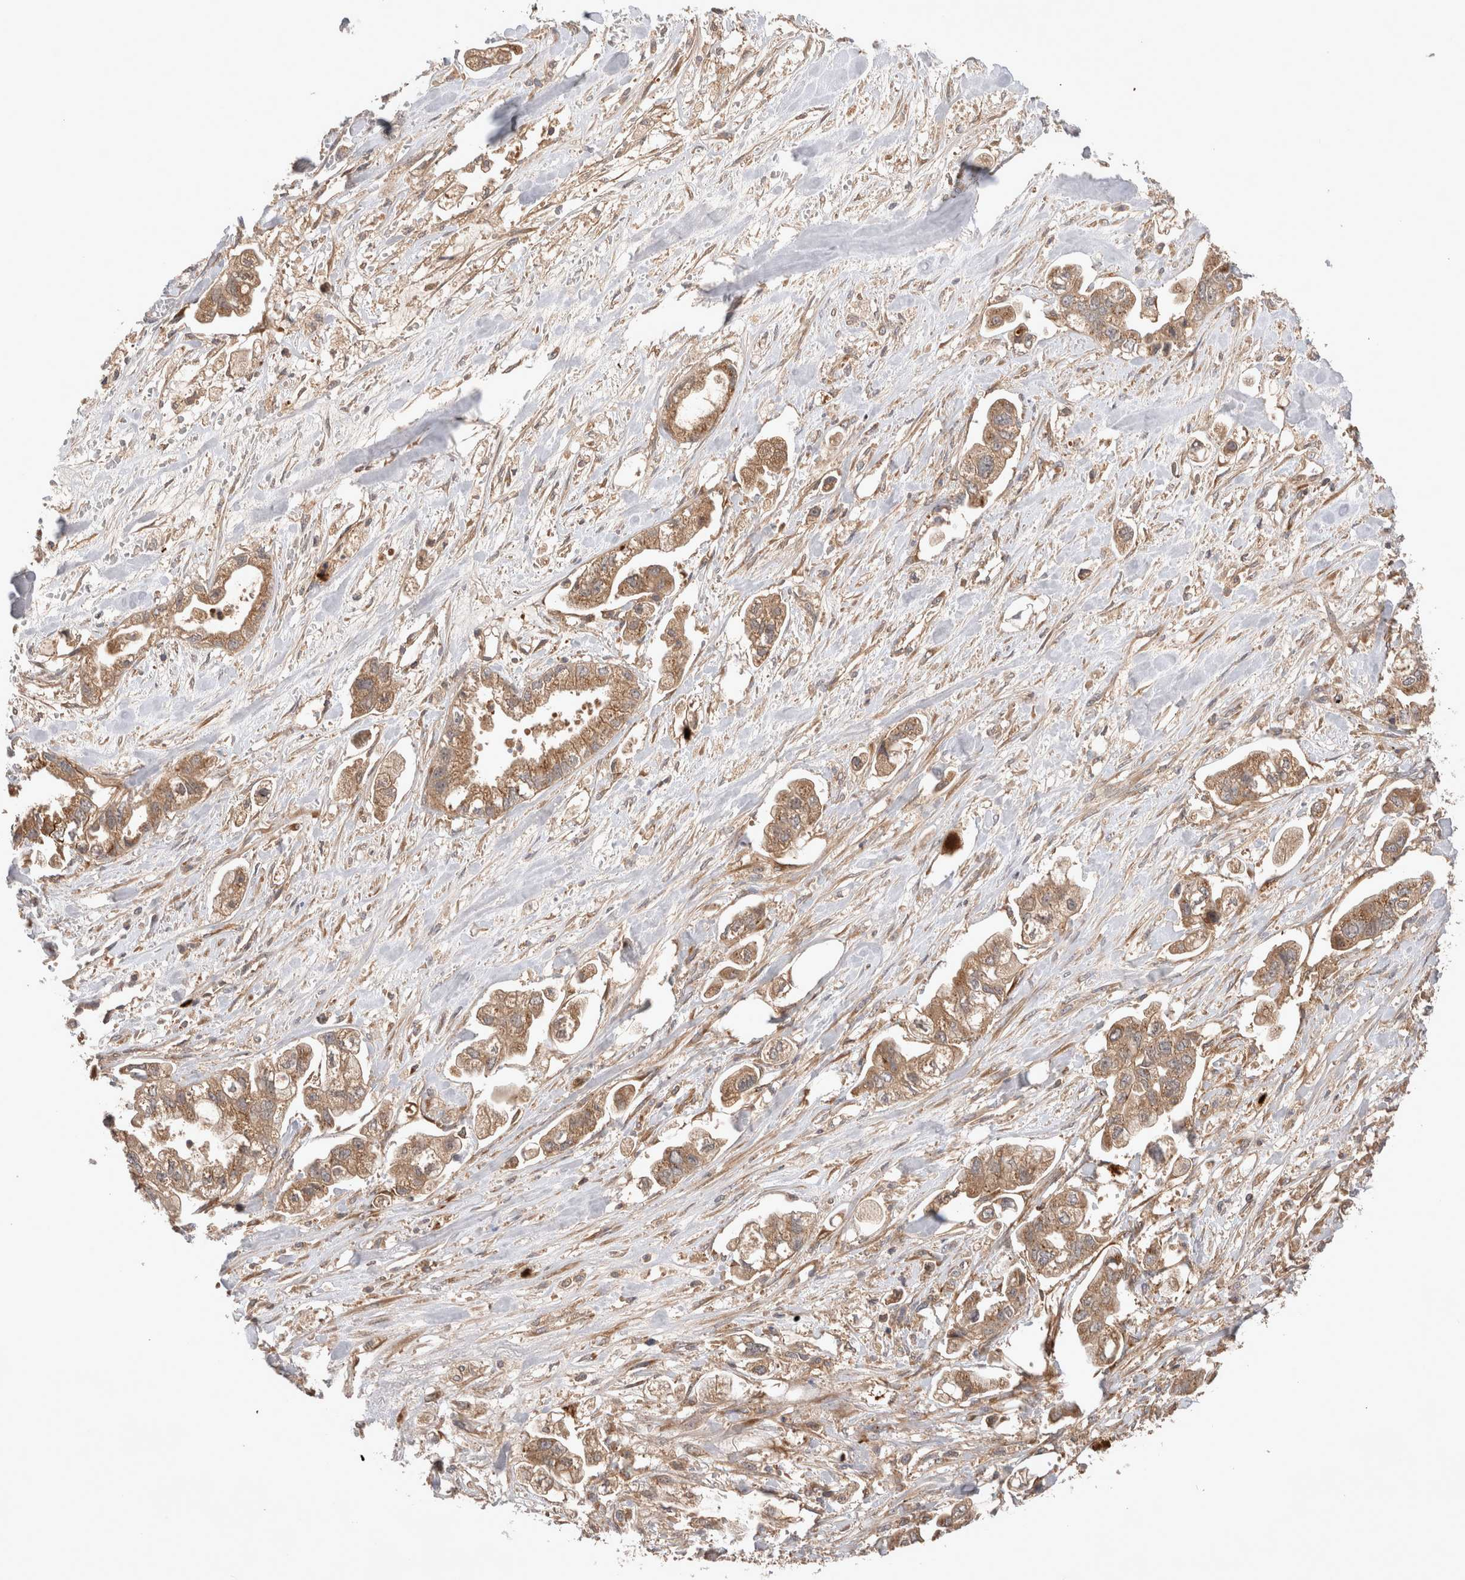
{"staining": {"intensity": "moderate", "quantity": ">75%", "location": "cytoplasmic/membranous"}, "tissue": "stomach cancer", "cell_type": "Tumor cells", "image_type": "cancer", "snomed": [{"axis": "morphology", "description": "Normal tissue, NOS"}, {"axis": "morphology", "description": "Adenocarcinoma, NOS"}, {"axis": "topography", "description": "Stomach"}], "caption": "This is a micrograph of IHC staining of adenocarcinoma (stomach), which shows moderate staining in the cytoplasmic/membranous of tumor cells.", "gene": "VPS28", "patient": {"sex": "male", "age": 62}}